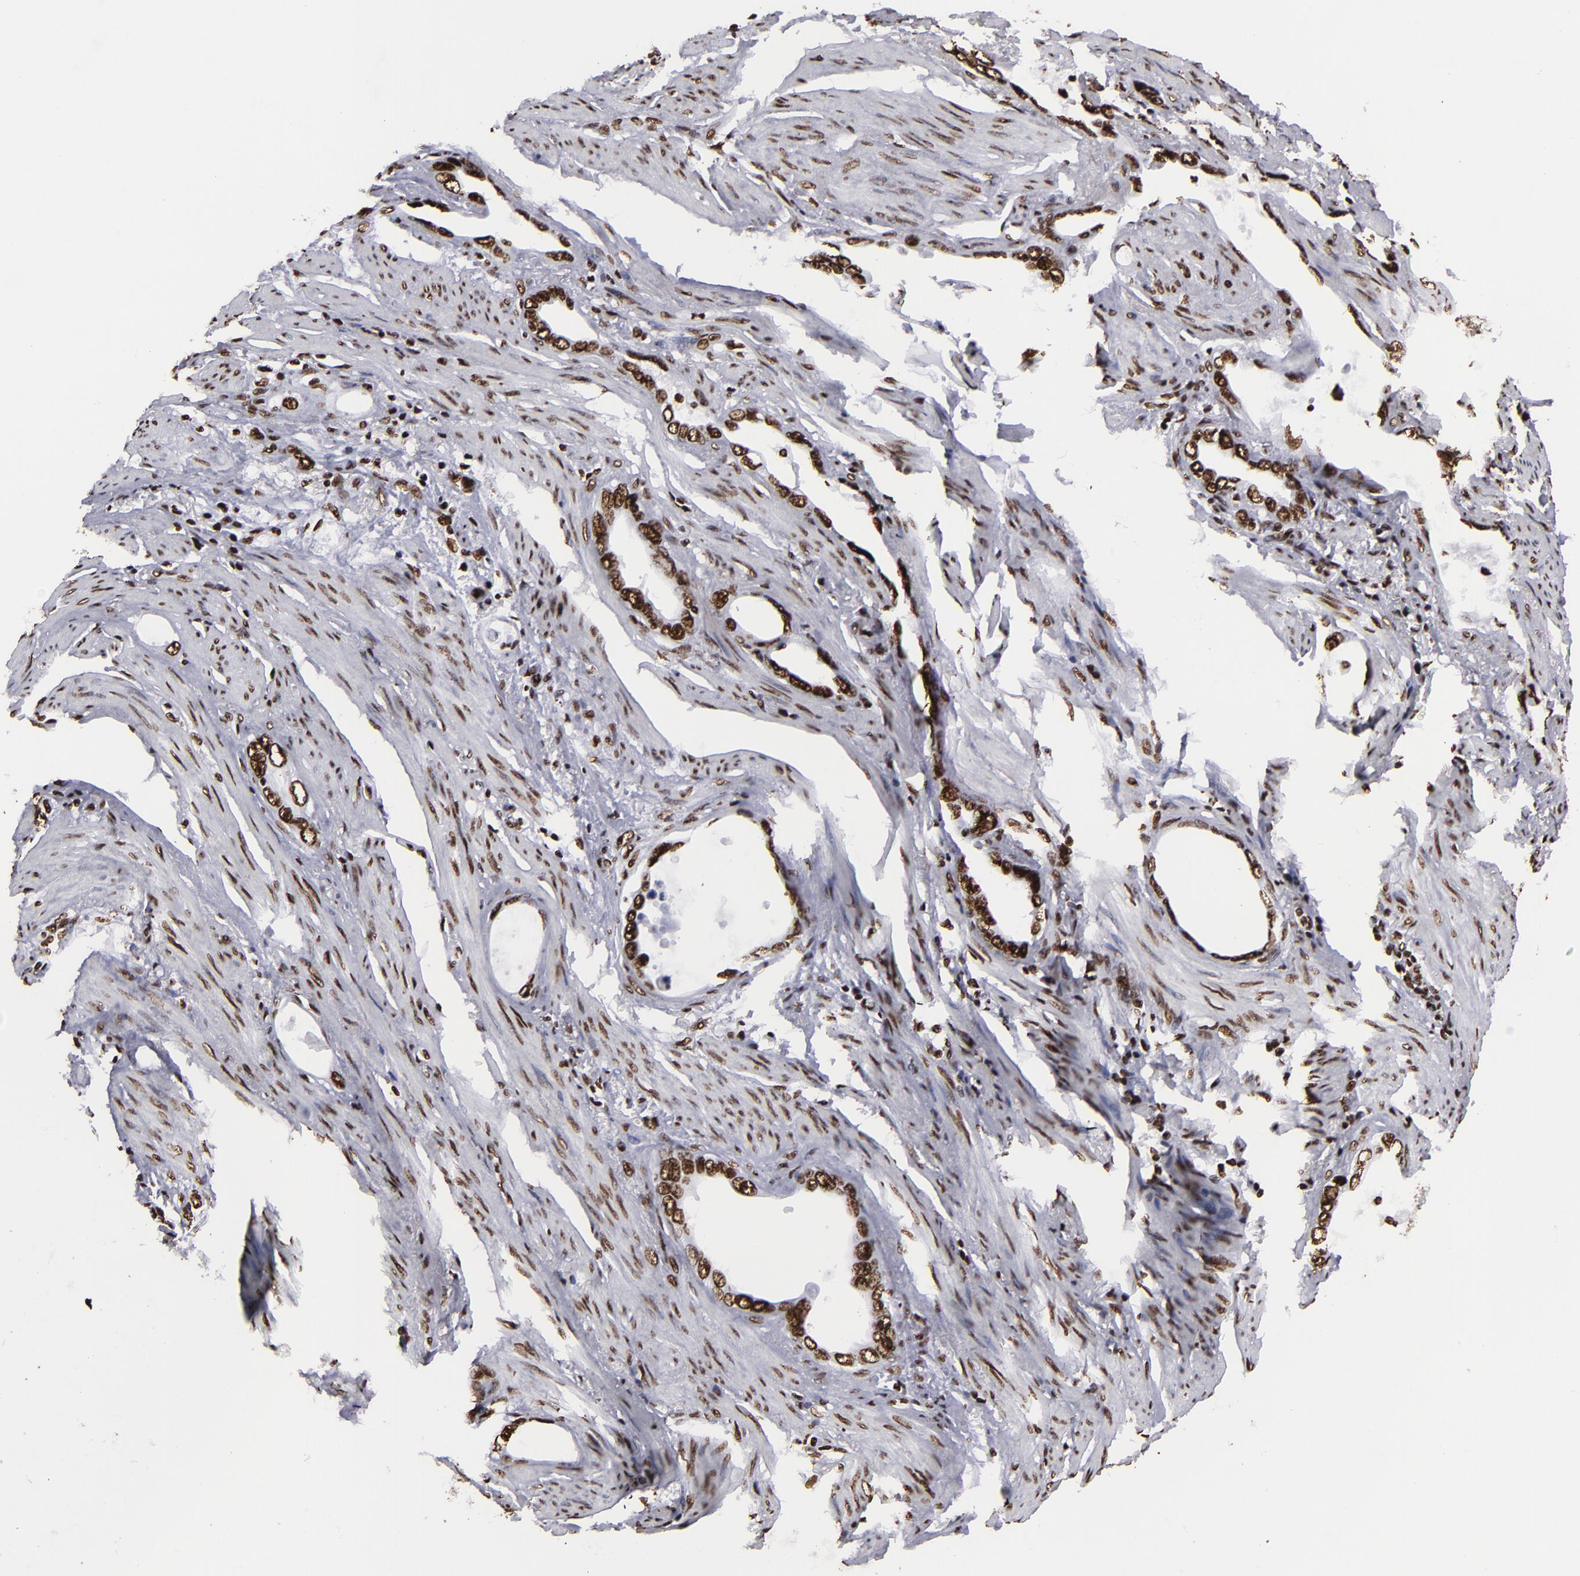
{"staining": {"intensity": "strong", "quantity": ">75%", "location": "nuclear"}, "tissue": "stomach cancer", "cell_type": "Tumor cells", "image_type": "cancer", "snomed": [{"axis": "morphology", "description": "Adenocarcinoma, NOS"}, {"axis": "topography", "description": "Stomach"}], "caption": "Stomach cancer (adenocarcinoma) was stained to show a protein in brown. There is high levels of strong nuclear positivity in about >75% of tumor cells. The staining is performed using DAB (3,3'-diaminobenzidine) brown chromogen to label protein expression. The nuclei are counter-stained blue using hematoxylin.", "gene": "SAFB", "patient": {"sex": "male", "age": 78}}